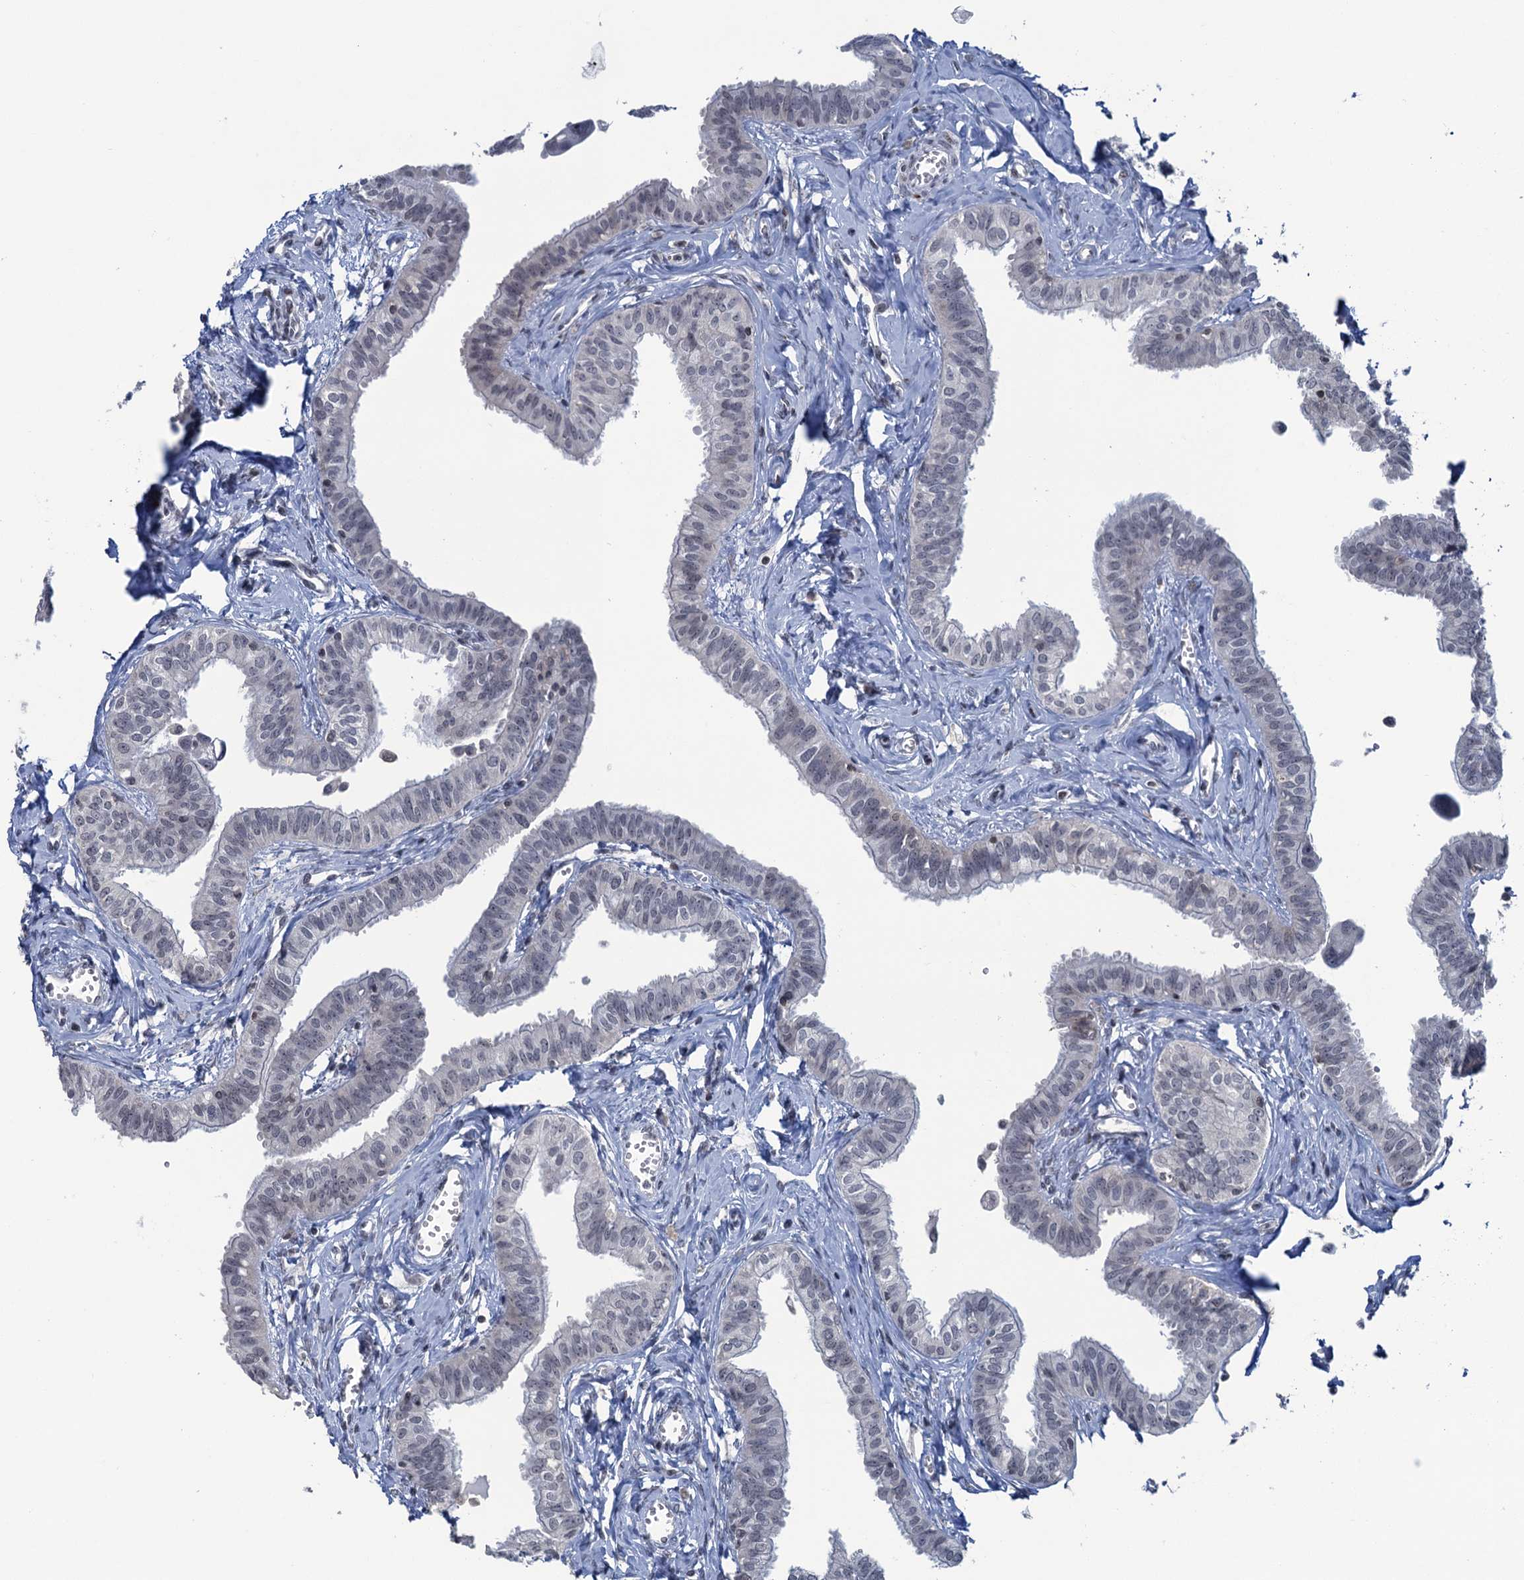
{"staining": {"intensity": "negative", "quantity": "none", "location": "none"}, "tissue": "fallopian tube", "cell_type": "Glandular cells", "image_type": "normal", "snomed": [{"axis": "morphology", "description": "Normal tissue, NOS"}, {"axis": "morphology", "description": "Carcinoma, NOS"}, {"axis": "topography", "description": "Fallopian tube"}, {"axis": "topography", "description": "Ovary"}], "caption": "DAB immunohistochemical staining of unremarkable human fallopian tube exhibits no significant positivity in glandular cells.", "gene": "FYB1", "patient": {"sex": "female", "age": 59}}